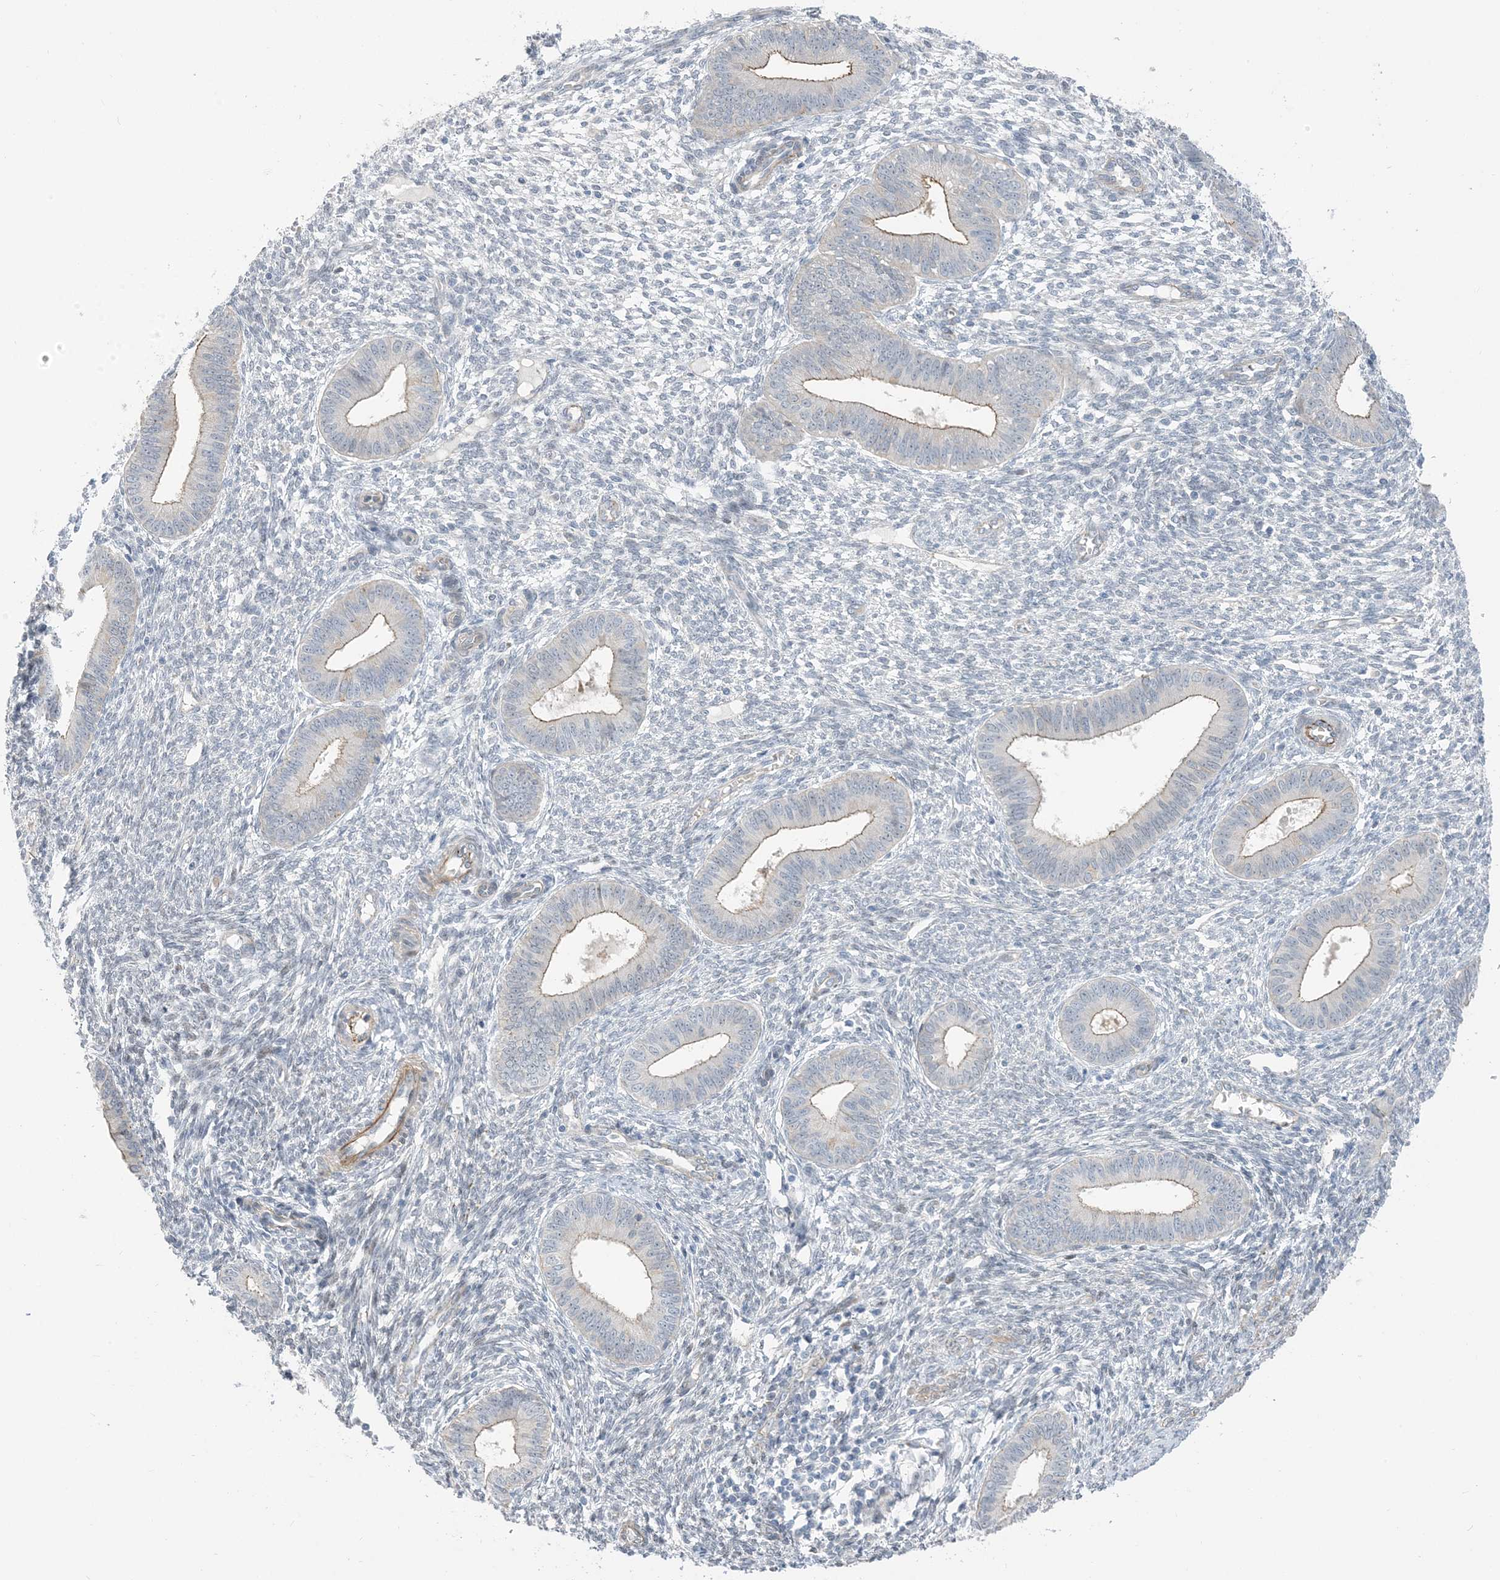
{"staining": {"intensity": "negative", "quantity": "none", "location": "none"}, "tissue": "endometrium", "cell_type": "Cells in endometrial stroma", "image_type": "normal", "snomed": [{"axis": "morphology", "description": "Normal tissue, NOS"}, {"axis": "topography", "description": "Endometrium"}], "caption": "Photomicrograph shows no protein expression in cells in endometrial stroma of benign endometrium.", "gene": "IL36B", "patient": {"sex": "female", "age": 46}}